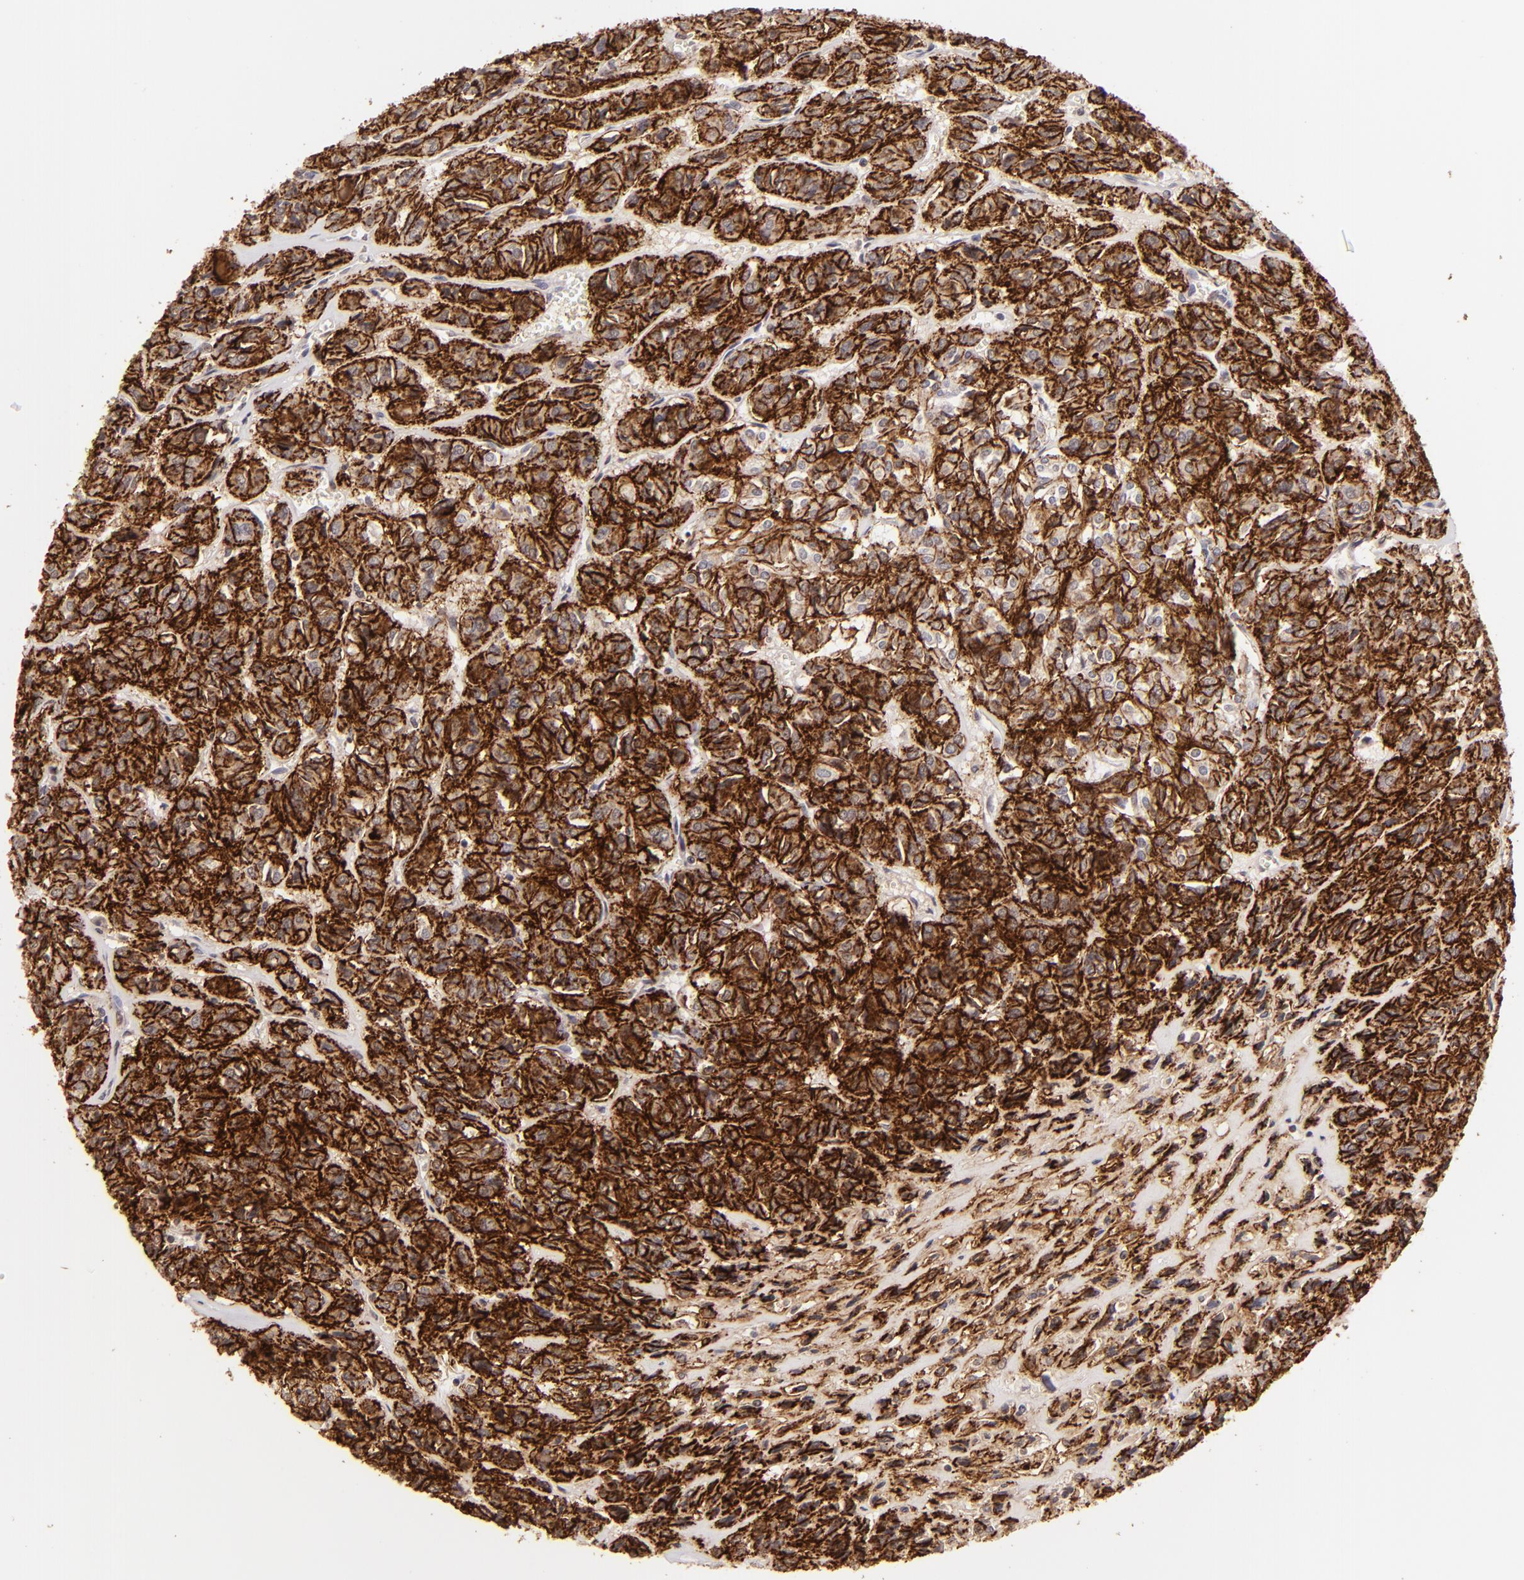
{"staining": {"intensity": "strong", "quantity": ">75%", "location": "cytoplasmic/membranous"}, "tissue": "thyroid cancer", "cell_type": "Tumor cells", "image_type": "cancer", "snomed": [{"axis": "morphology", "description": "Follicular adenoma carcinoma, NOS"}, {"axis": "topography", "description": "Thyroid gland"}], "caption": "There is high levels of strong cytoplasmic/membranous expression in tumor cells of thyroid cancer (follicular adenoma carcinoma), as demonstrated by immunohistochemical staining (brown color).", "gene": "CLDN1", "patient": {"sex": "female", "age": 71}}